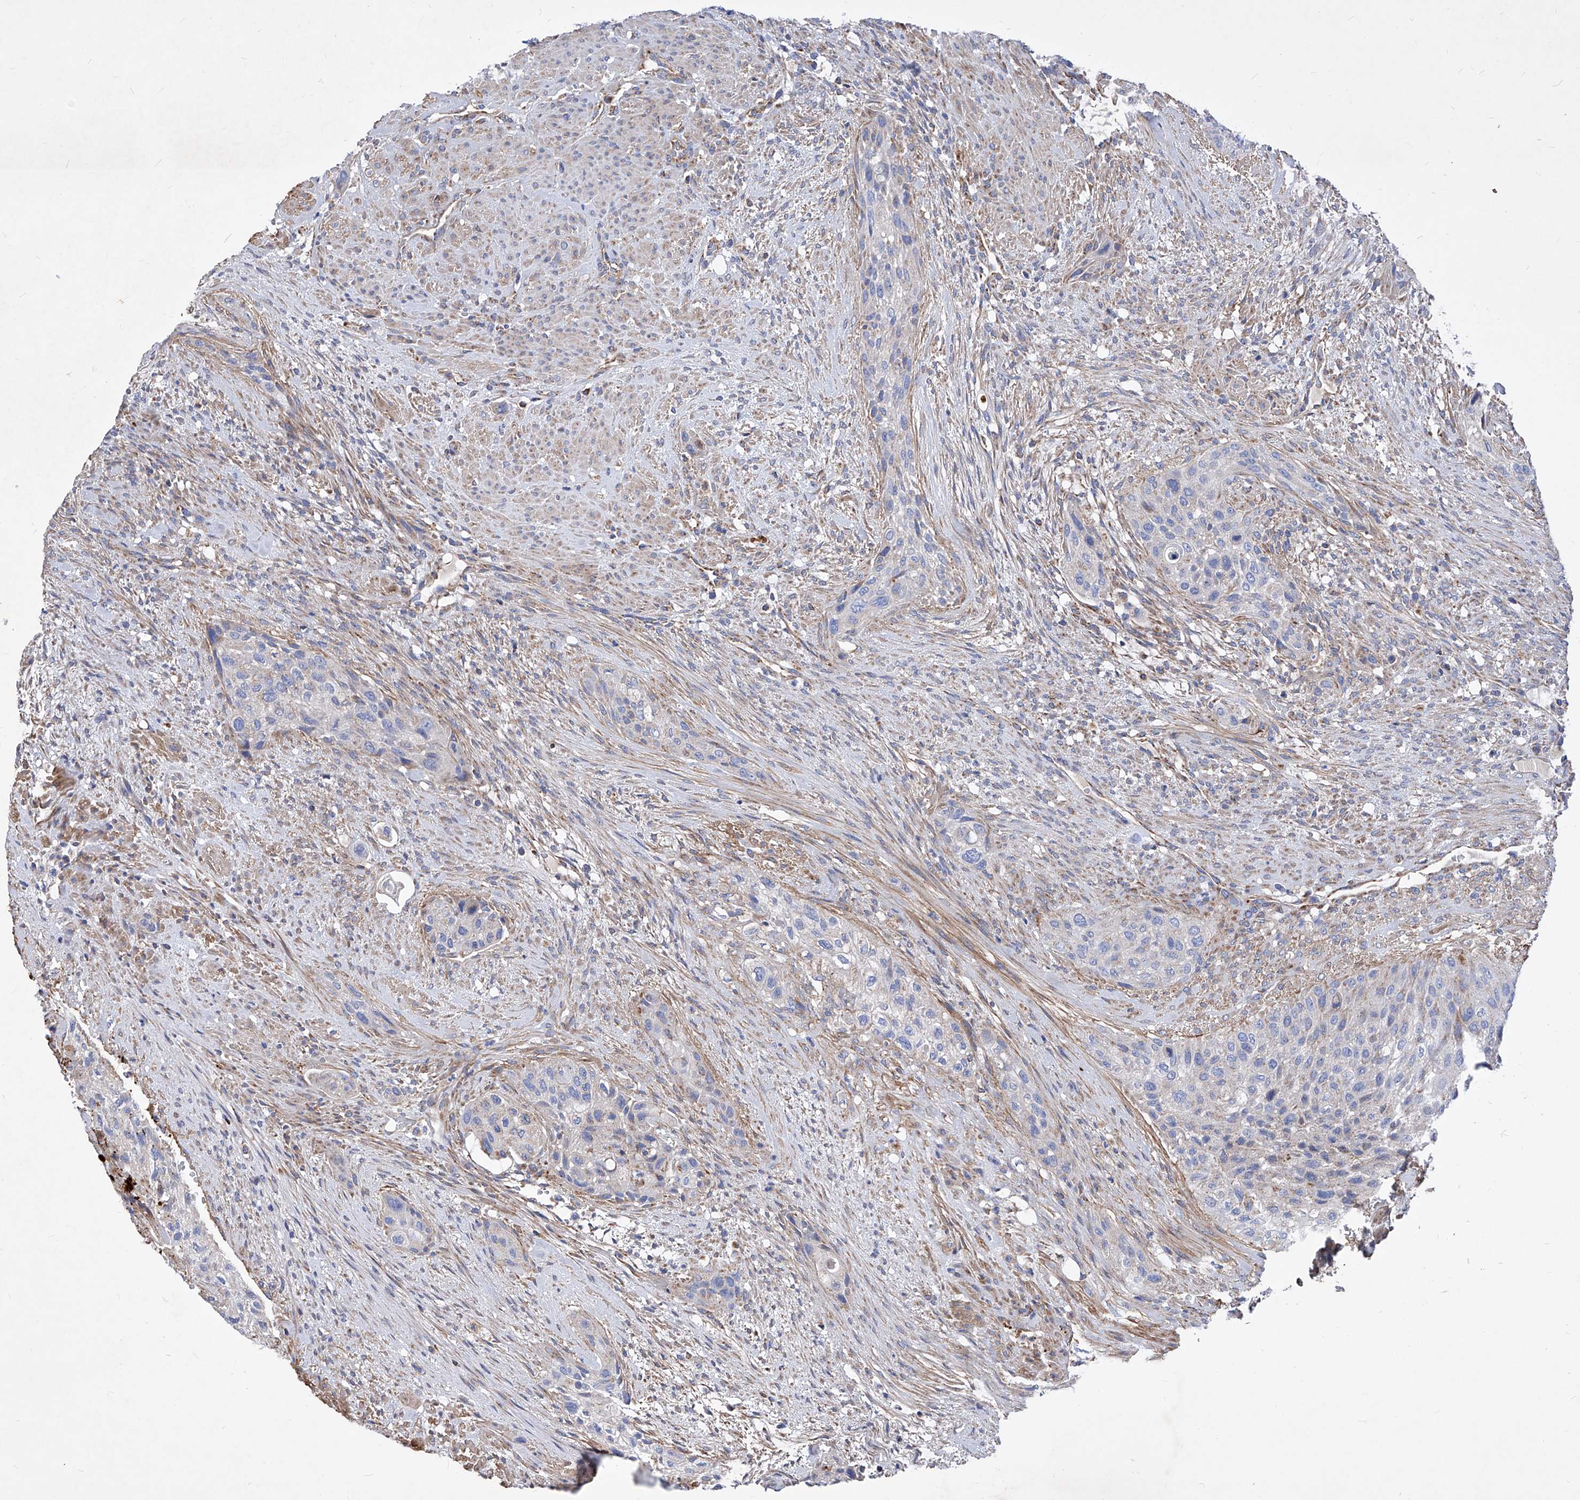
{"staining": {"intensity": "negative", "quantity": "none", "location": "none"}, "tissue": "urothelial cancer", "cell_type": "Tumor cells", "image_type": "cancer", "snomed": [{"axis": "morphology", "description": "Urothelial carcinoma, High grade"}, {"axis": "topography", "description": "Urinary bladder"}], "caption": "Tumor cells are negative for brown protein staining in urothelial carcinoma (high-grade). Nuclei are stained in blue.", "gene": "HRNR", "patient": {"sex": "male", "age": 35}}